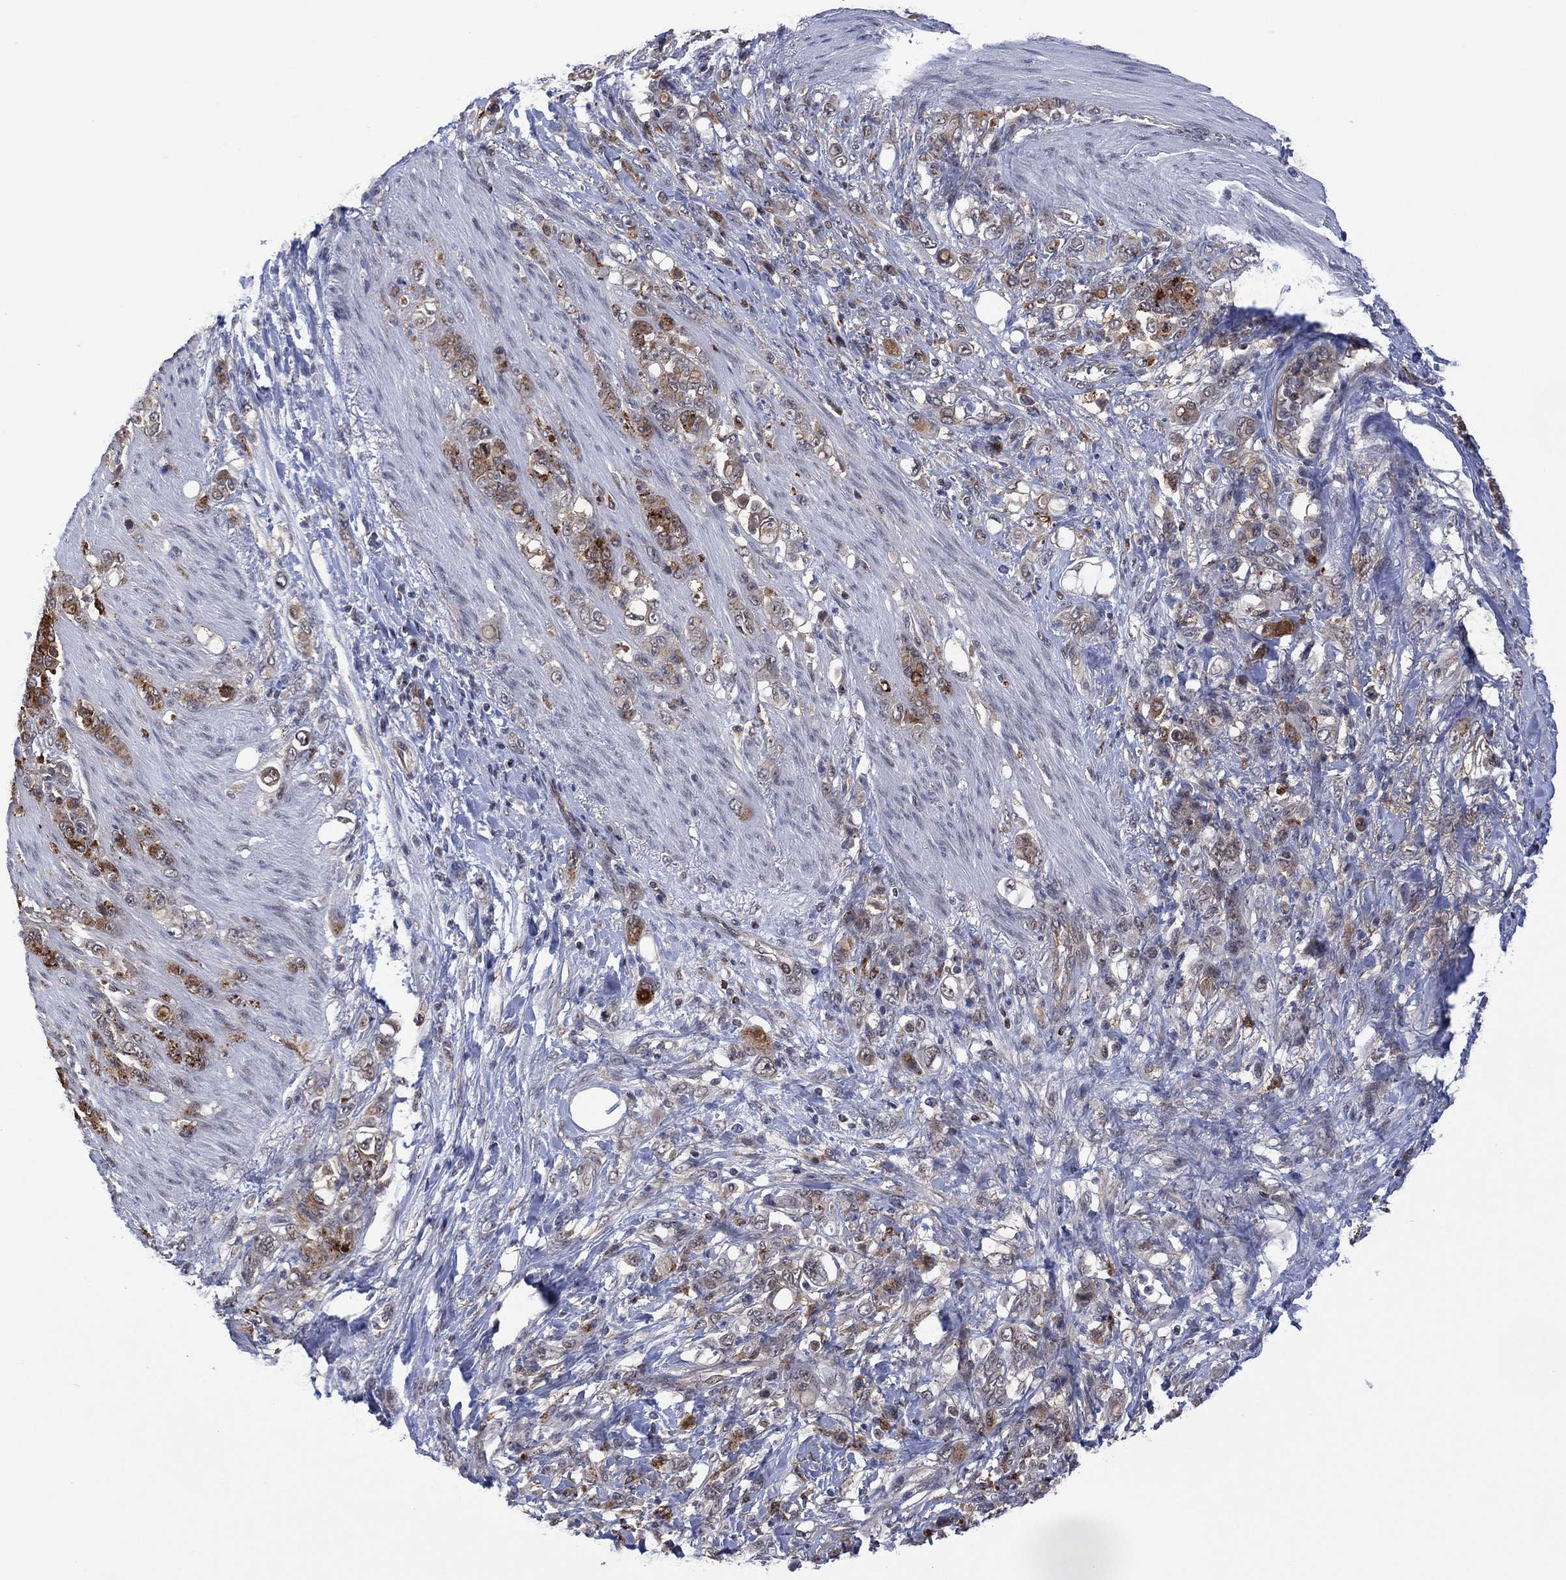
{"staining": {"intensity": "moderate", "quantity": "25%-75%", "location": "cytoplasmic/membranous"}, "tissue": "stomach cancer", "cell_type": "Tumor cells", "image_type": "cancer", "snomed": [{"axis": "morphology", "description": "Adenocarcinoma, NOS"}, {"axis": "topography", "description": "Stomach"}], "caption": "DAB immunohistochemical staining of human stomach cancer (adenocarcinoma) displays moderate cytoplasmic/membranous protein positivity in approximately 25%-75% of tumor cells. (DAB IHC with brightfield microscopy, high magnification).", "gene": "DPP4", "patient": {"sex": "female", "age": 79}}